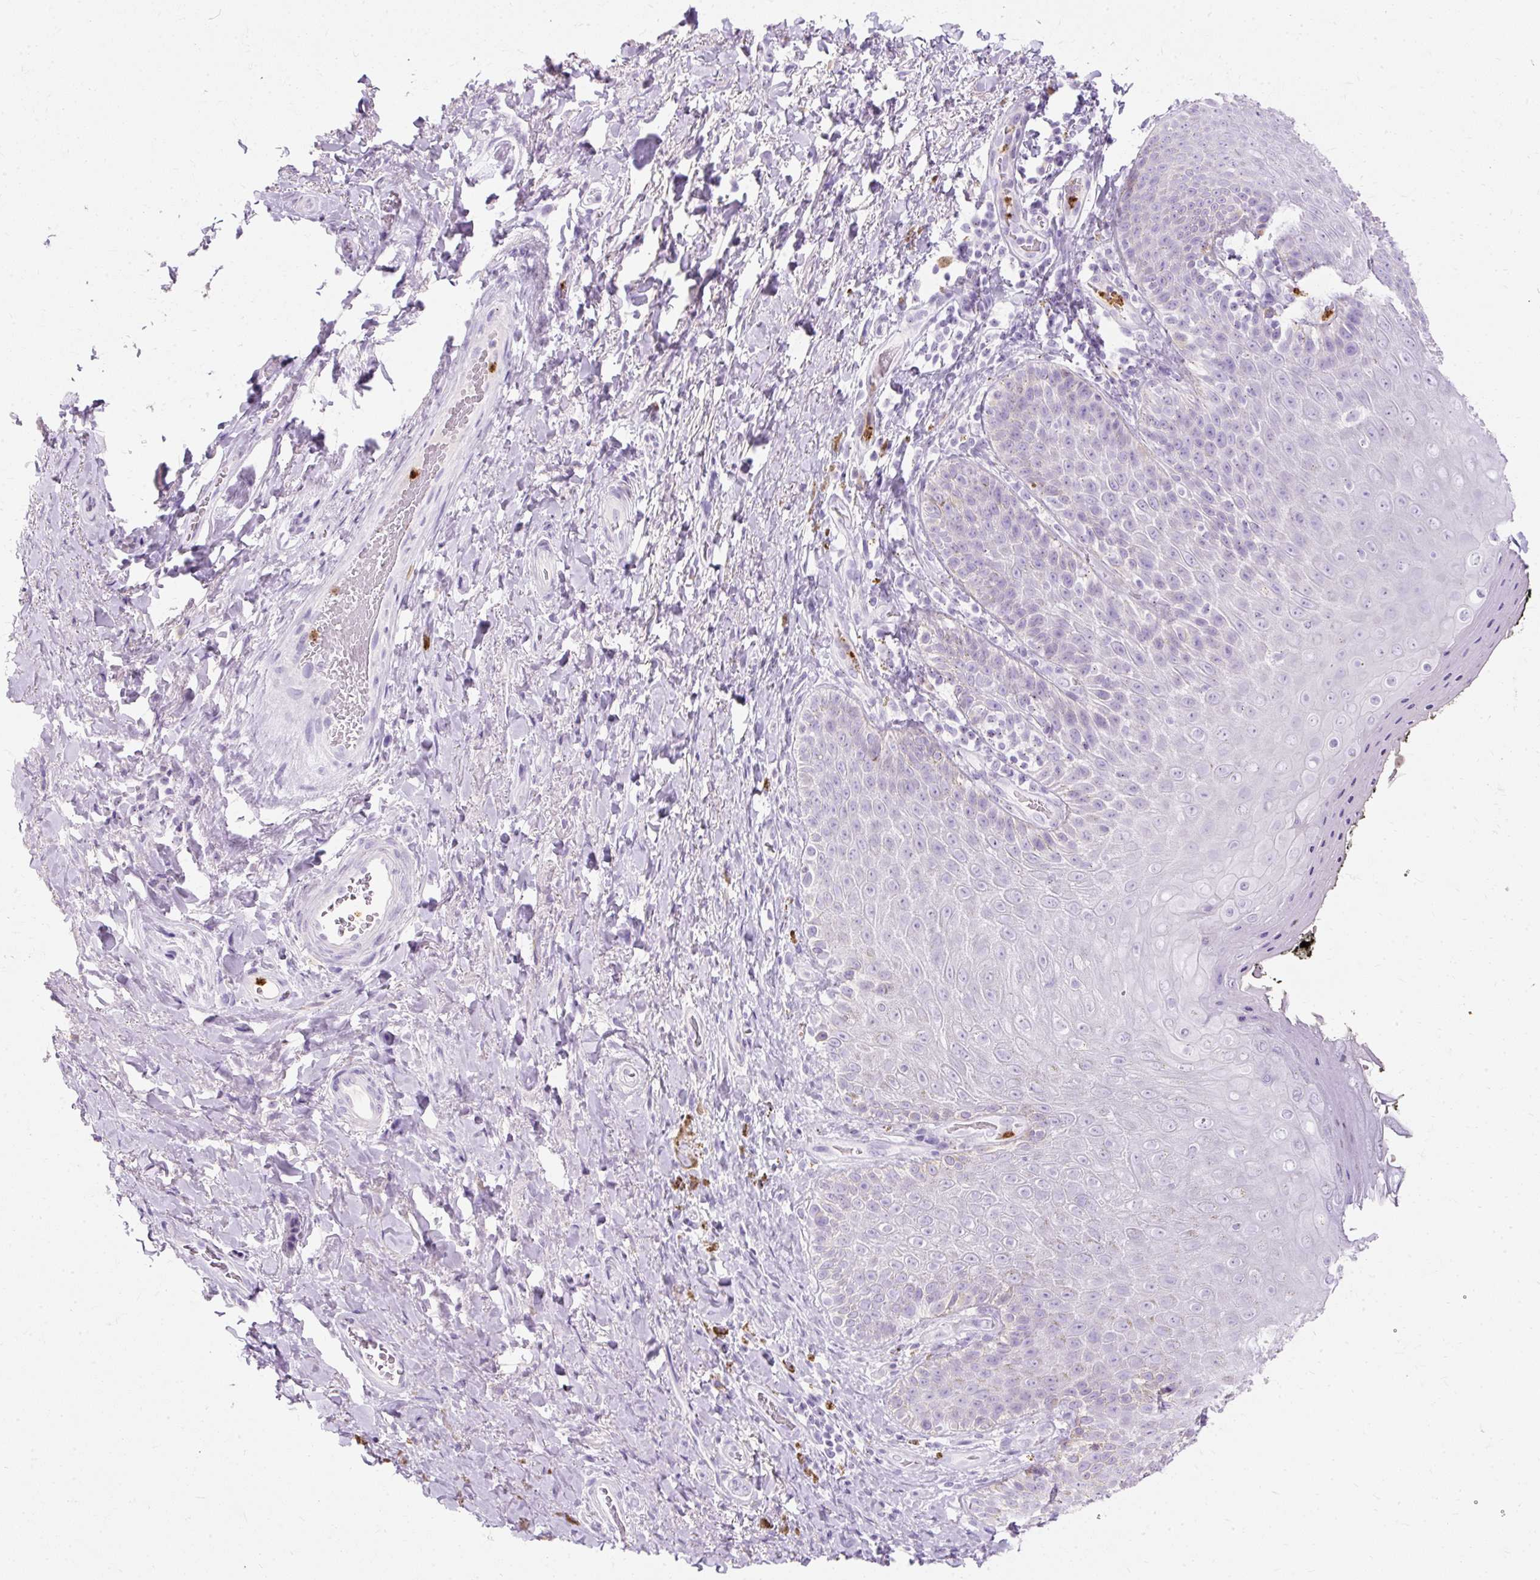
{"staining": {"intensity": "moderate", "quantity": "<25%", "location": "cytoplasmic/membranous"}, "tissue": "skin", "cell_type": "Epidermal cells", "image_type": "normal", "snomed": [{"axis": "morphology", "description": "Normal tissue, NOS"}, {"axis": "topography", "description": "Anal"}, {"axis": "topography", "description": "Peripheral nerve tissue"}], "caption": "Brown immunohistochemical staining in unremarkable skin reveals moderate cytoplasmic/membranous staining in about <25% of epidermal cells. (DAB = brown stain, brightfield microscopy at high magnification).", "gene": "DEFA1B", "patient": {"sex": "male", "age": 53}}